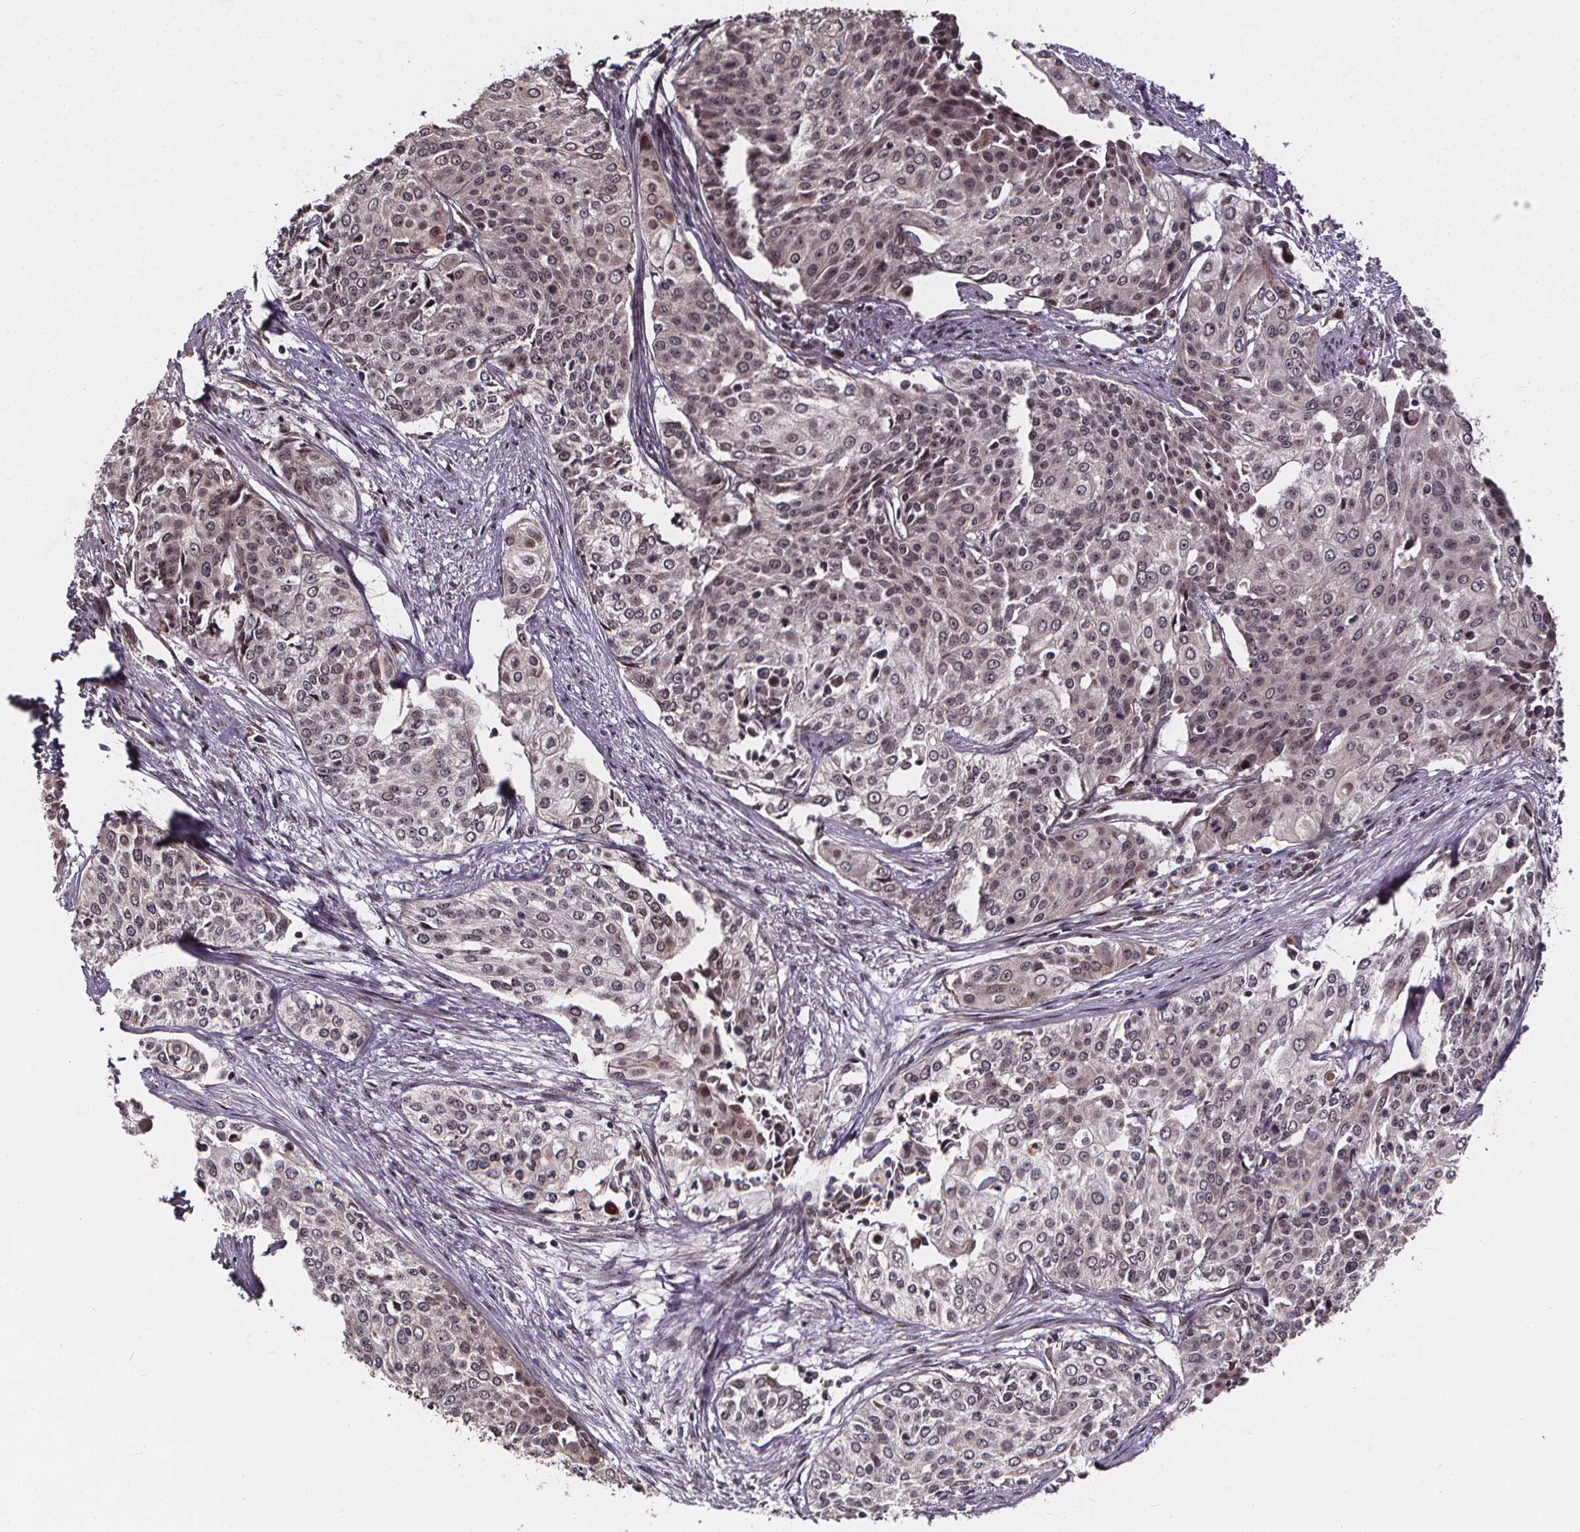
{"staining": {"intensity": "weak", "quantity": "<25%", "location": "nuclear"}, "tissue": "cervical cancer", "cell_type": "Tumor cells", "image_type": "cancer", "snomed": [{"axis": "morphology", "description": "Squamous cell carcinoma, NOS"}, {"axis": "topography", "description": "Cervix"}], "caption": "A micrograph of squamous cell carcinoma (cervical) stained for a protein exhibits no brown staining in tumor cells.", "gene": "DDIT3", "patient": {"sex": "female", "age": 39}}